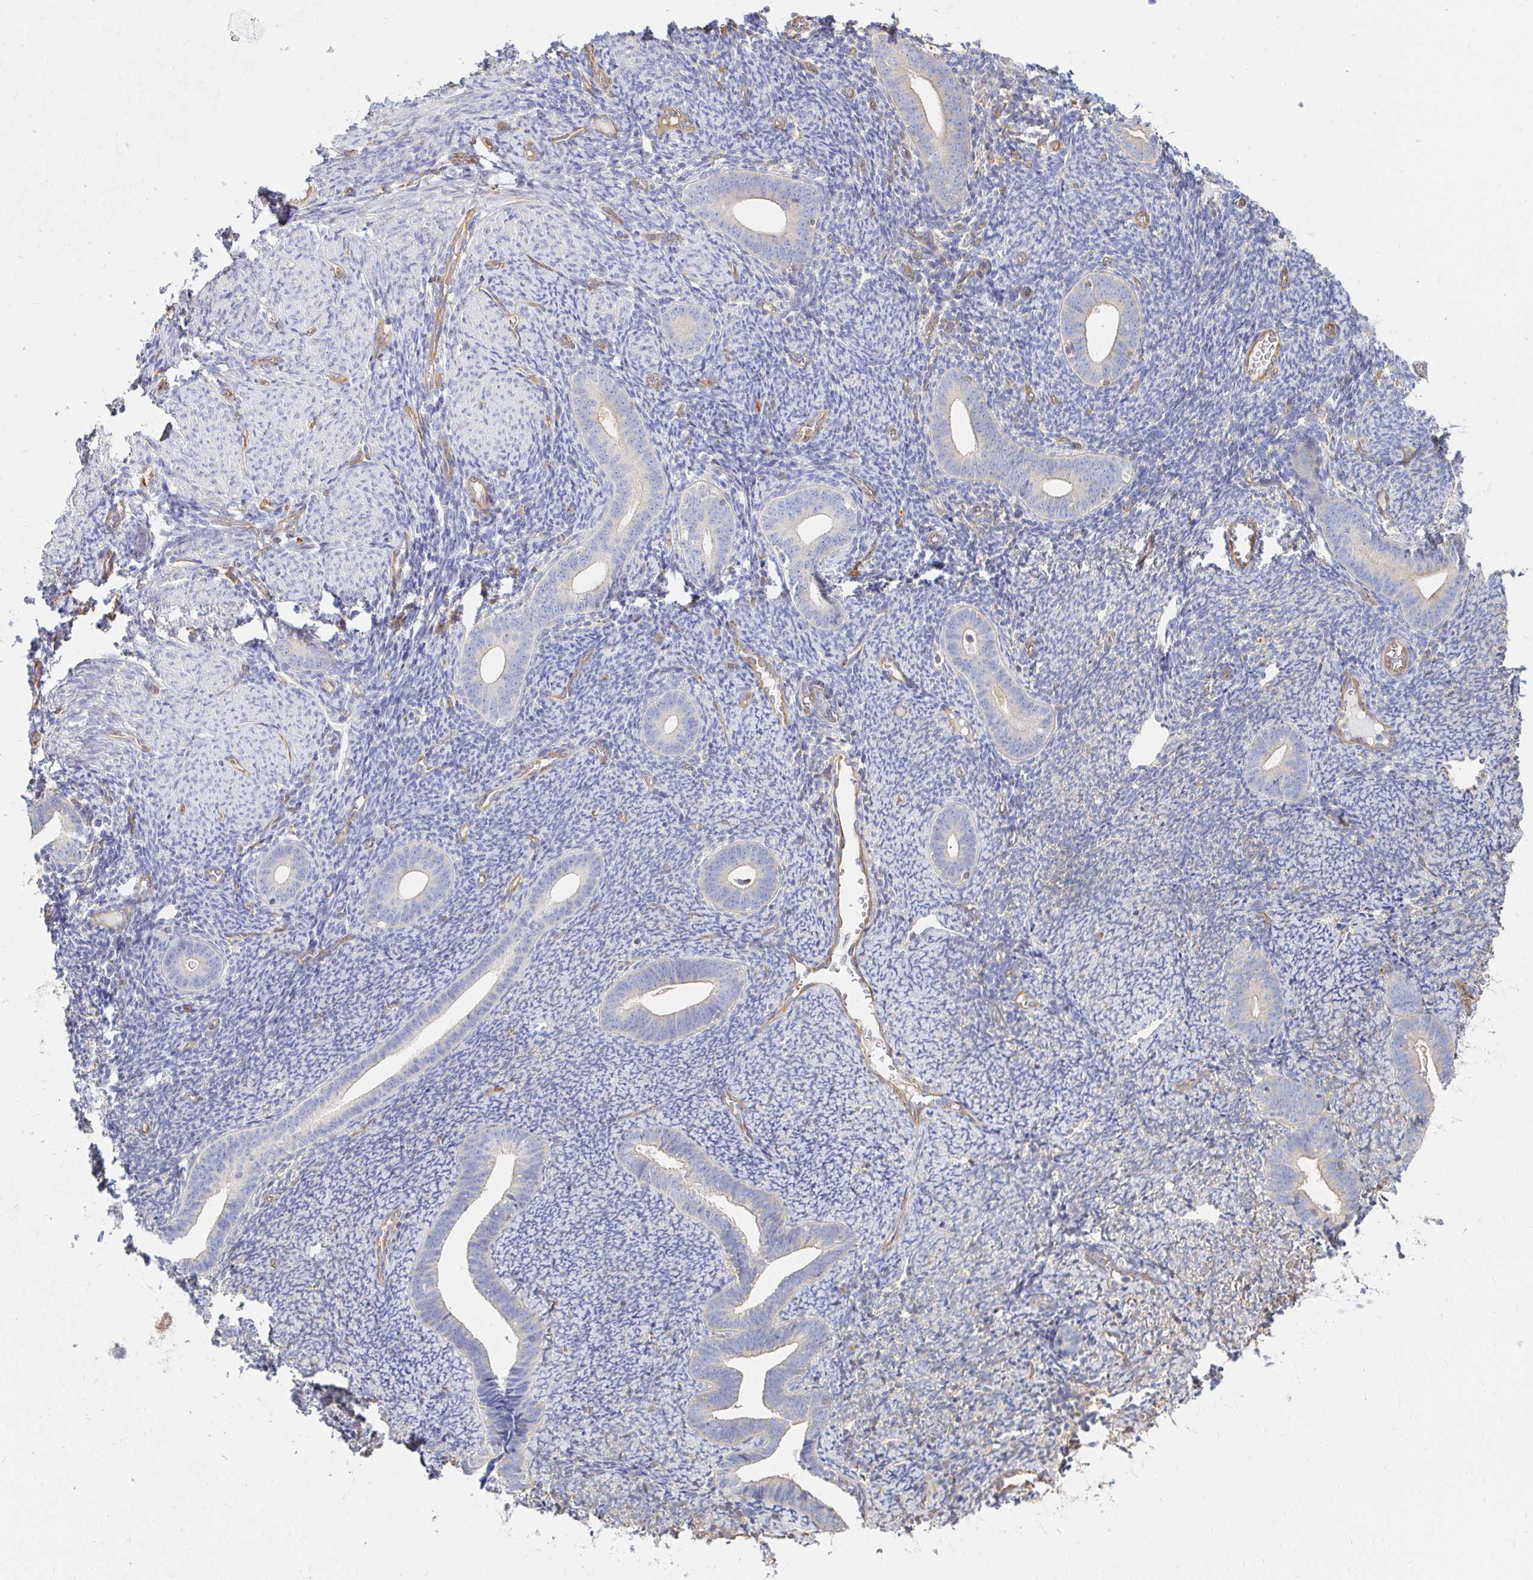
{"staining": {"intensity": "negative", "quantity": "none", "location": "none"}, "tissue": "endometrium", "cell_type": "Cells in endometrial stroma", "image_type": "normal", "snomed": [{"axis": "morphology", "description": "Normal tissue, NOS"}, {"axis": "topography", "description": "Endometrium"}], "caption": "Immunohistochemistry histopathology image of unremarkable endometrium: endometrium stained with DAB (3,3'-diaminobenzidine) shows no significant protein staining in cells in endometrial stroma.", "gene": "TSPAN19", "patient": {"sex": "female", "age": 39}}